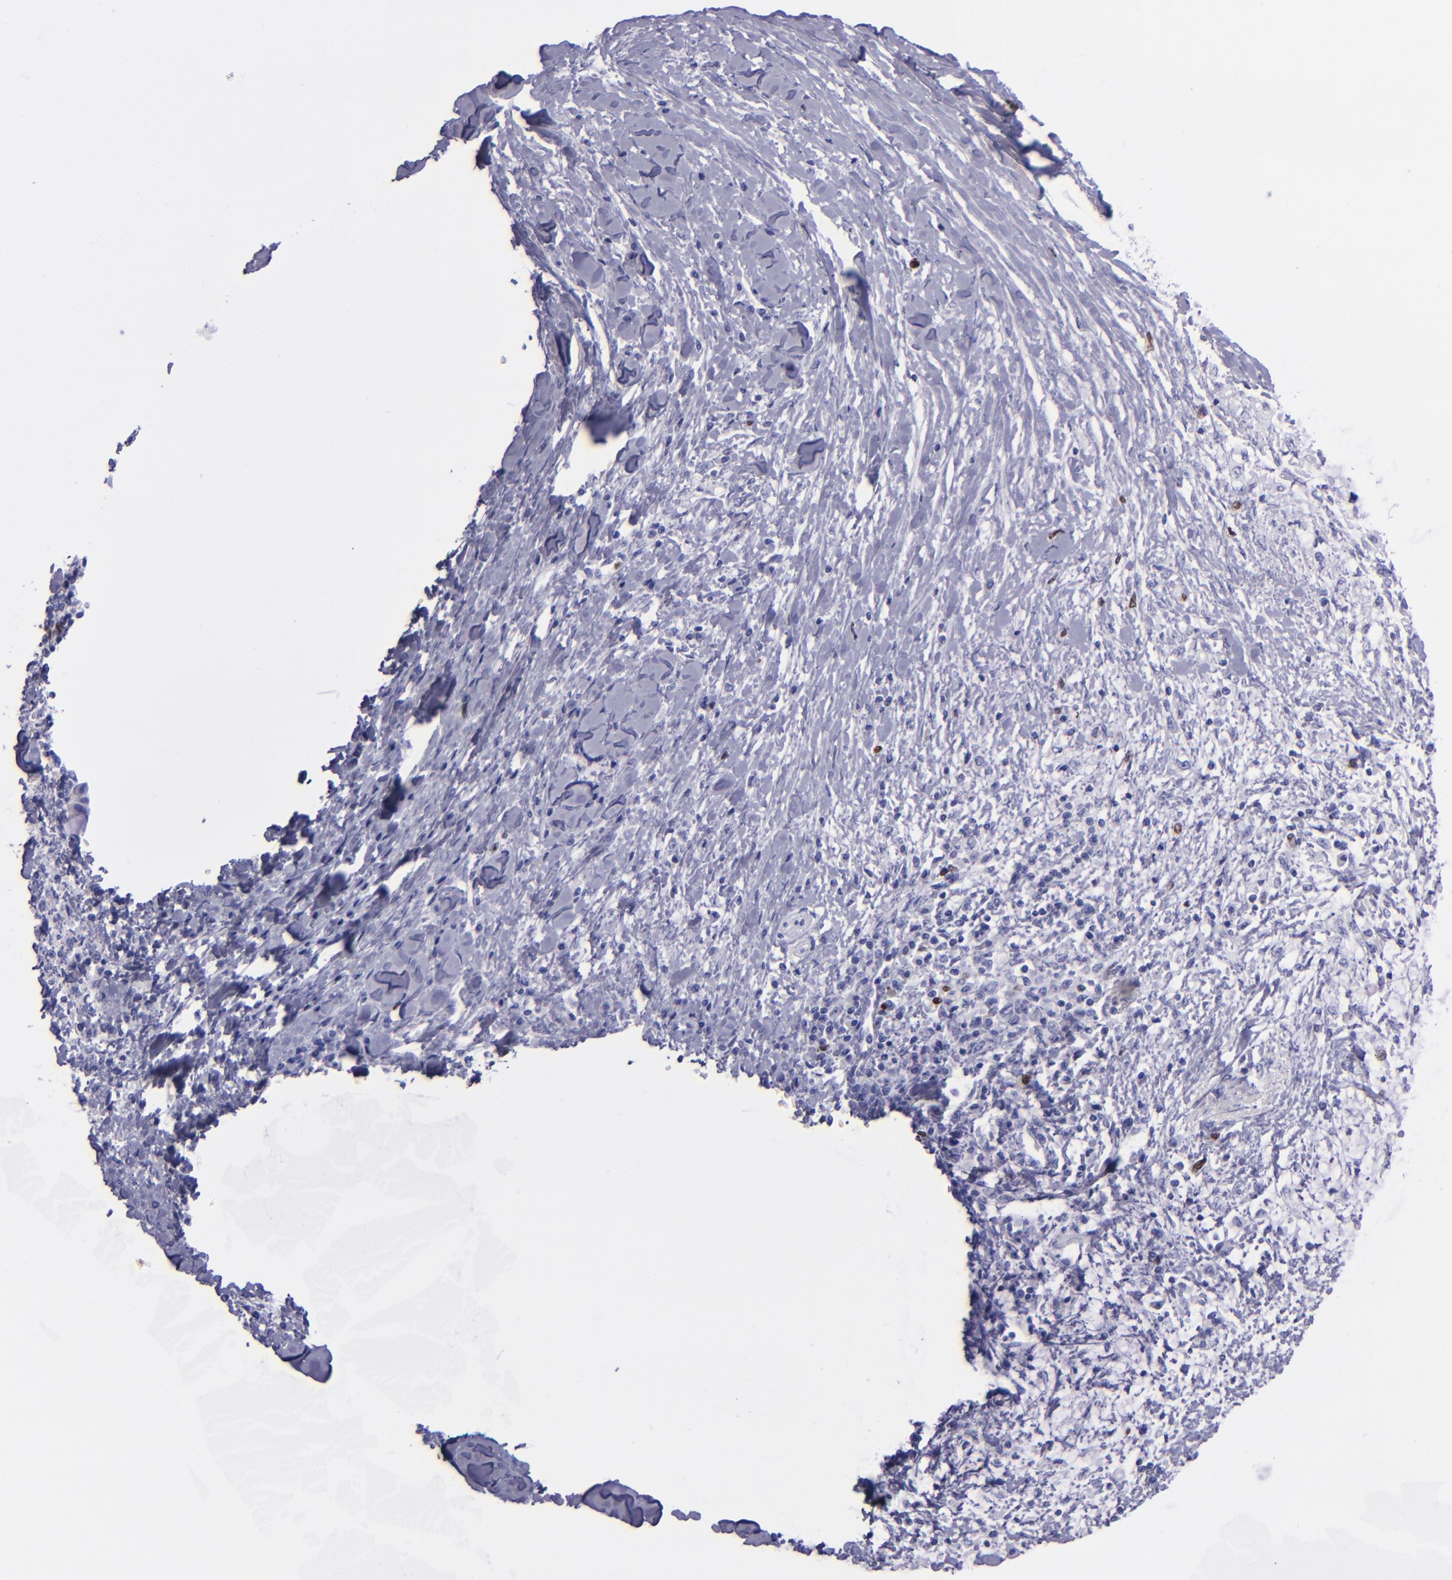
{"staining": {"intensity": "strong", "quantity": "<25%", "location": "nuclear"}, "tissue": "pancreatic cancer", "cell_type": "Tumor cells", "image_type": "cancer", "snomed": [{"axis": "morphology", "description": "Adenocarcinoma, NOS"}, {"axis": "topography", "description": "Pancreas"}], "caption": "The photomicrograph shows immunohistochemical staining of pancreatic cancer (adenocarcinoma). There is strong nuclear expression is present in approximately <25% of tumor cells. (Stains: DAB (3,3'-diaminobenzidine) in brown, nuclei in blue, Microscopy: brightfield microscopy at high magnification).", "gene": "TOP2A", "patient": {"sex": "female", "age": 64}}